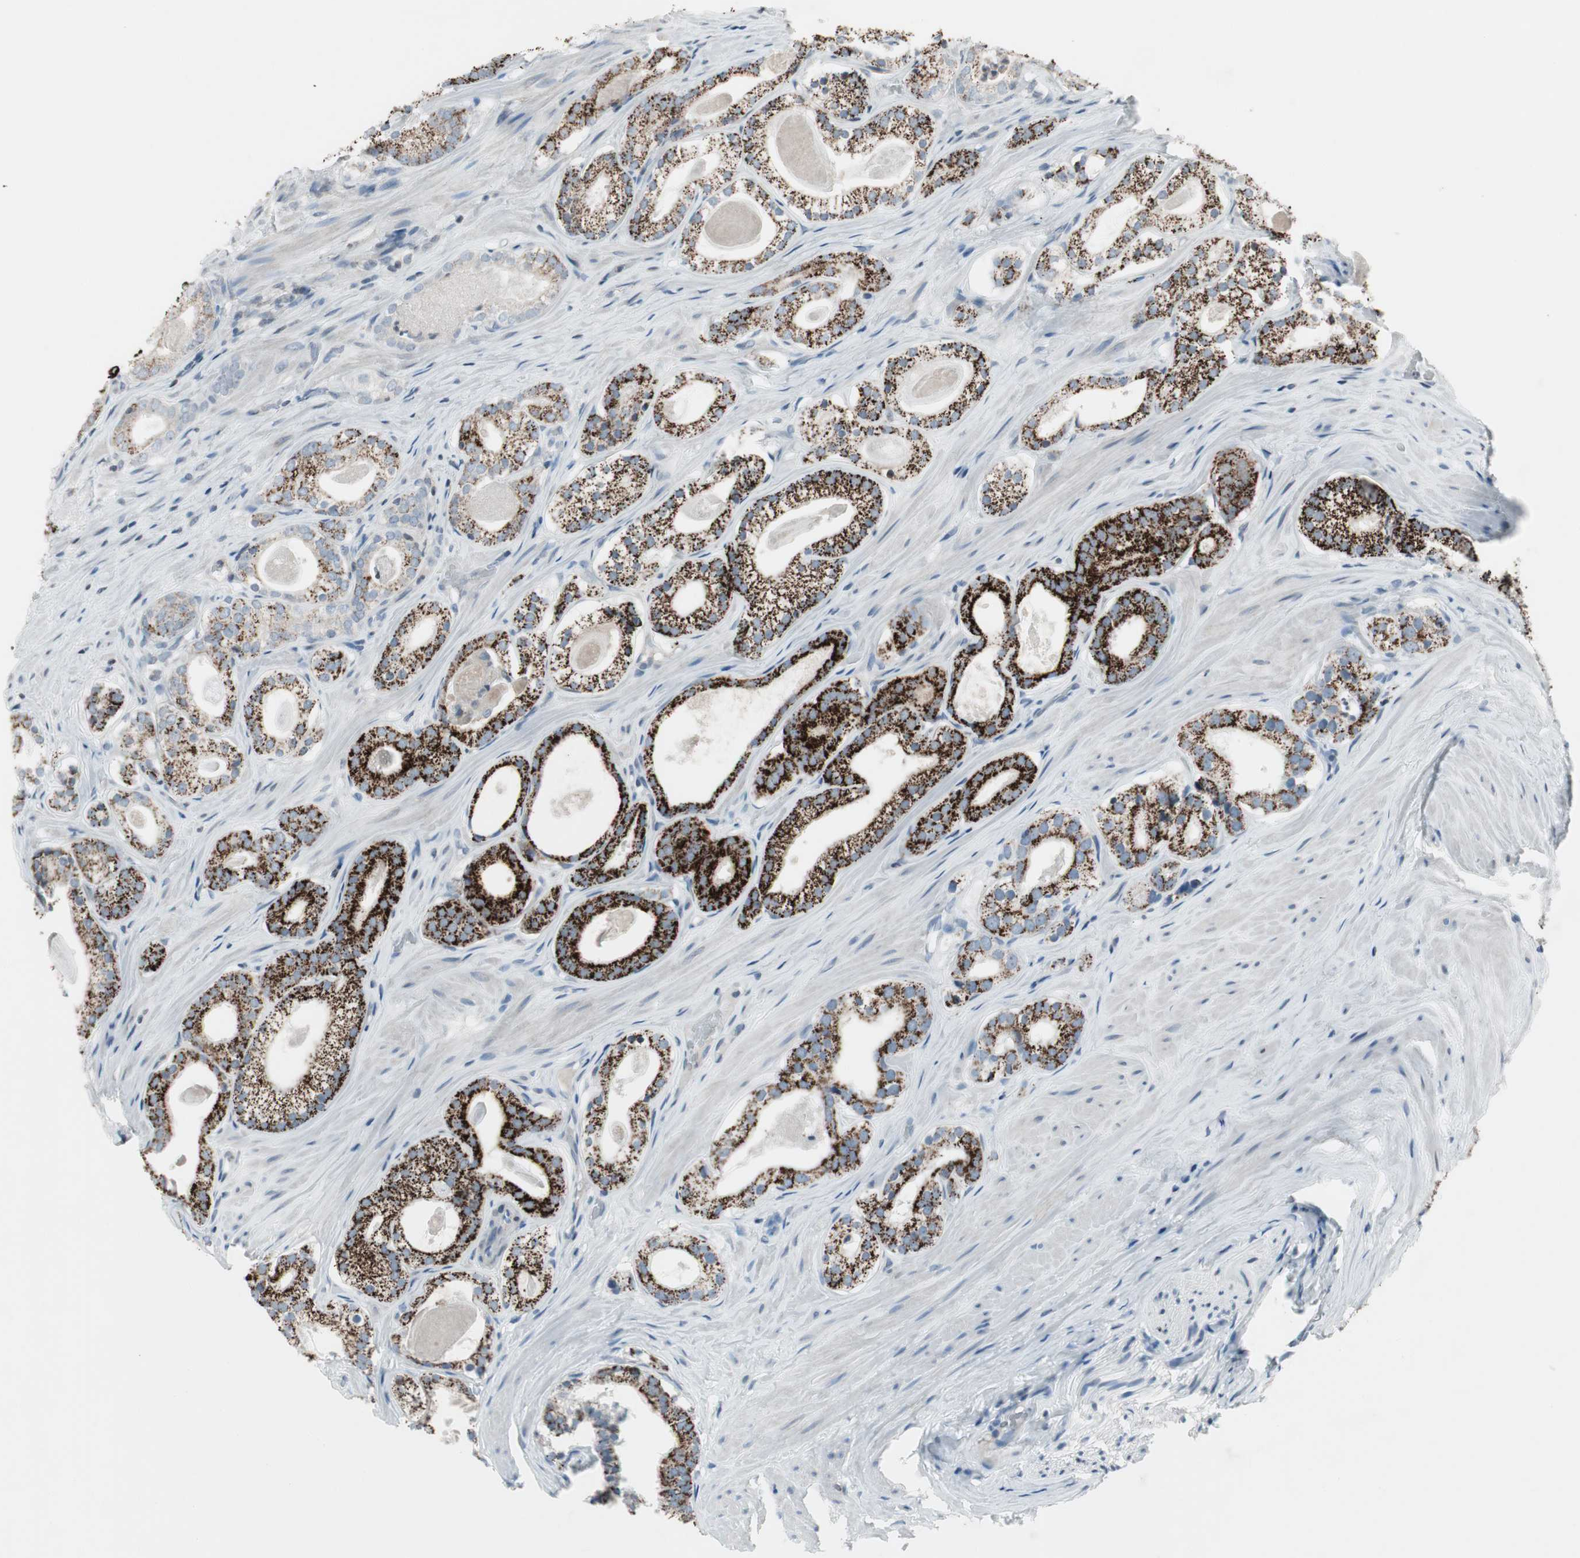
{"staining": {"intensity": "strong", "quantity": "25%-75%", "location": "cytoplasmic/membranous"}, "tissue": "prostate cancer", "cell_type": "Tumor cells", "image_type": "cancer", "snomed": [{"axis": "morphology", "description": "Adenocarcinoma, Low grade"}, {"axis": "topography", "description": "Prostate"}], "caption": "Protein expression analysis of human adenocarcinoma (low-grade) (prostate) reveals strong cytoplasmic/membranous staining in approximately 25%-75% of tumor cells. The staining was performed using DAB to visualize the protein expression in brown, while the nuclei were stained in blue with hematoxylin (Magnification: 20x).", "gene": "ARG2", "patient": {"sex": "male", "age": 59}}